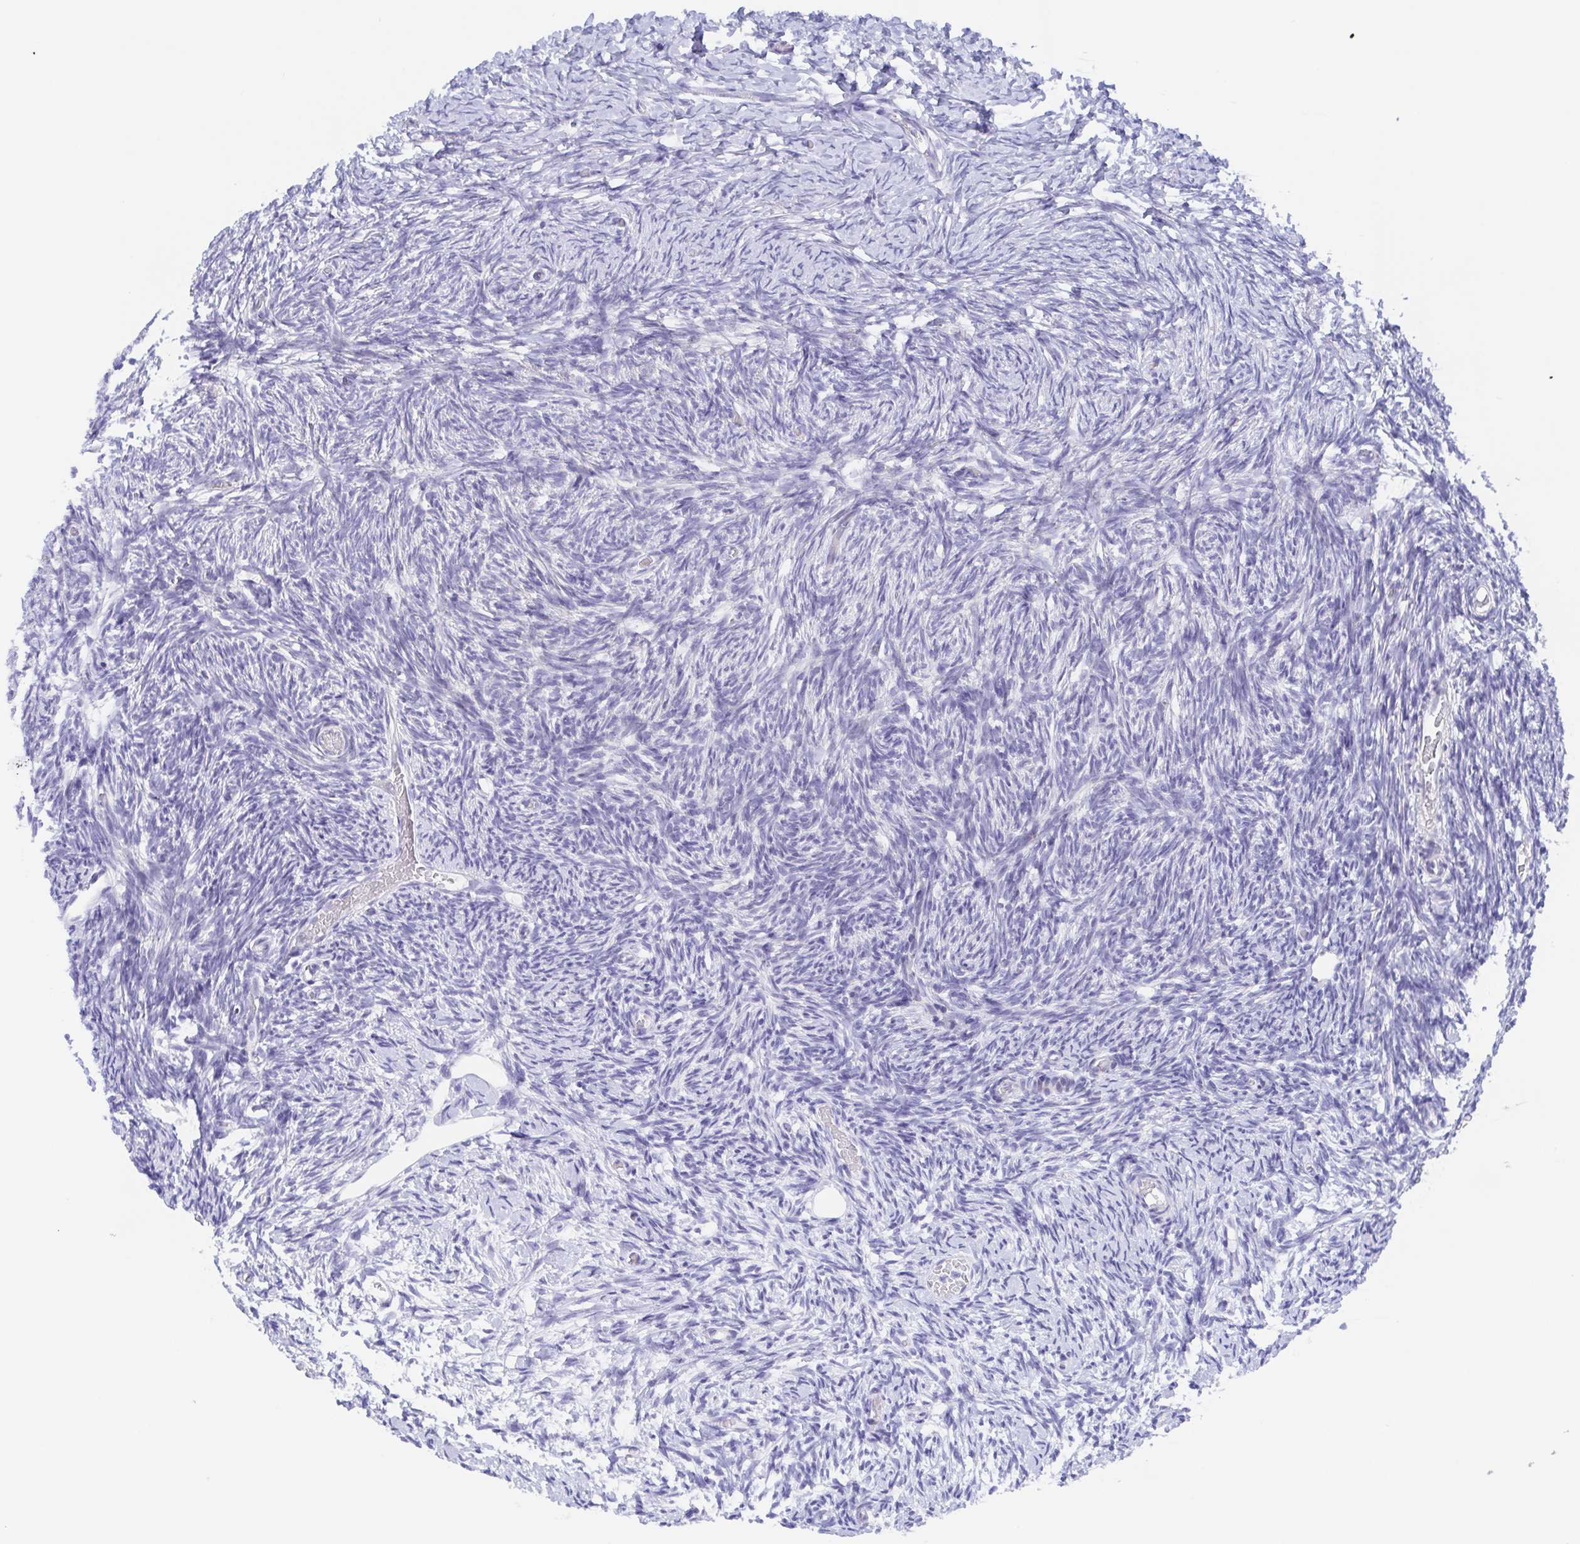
{"staining": {"intensity": "negative", "quantity": "none", "location": "none"}, "tissue": "ovary", "cell_type": "Follicle cells", "image_type": "normal", "snomed": [{"axis": "morphology", "description": "Normal tissue, NOS"}, {"axis": "topography", "description": "Ovary"}], "caption": "A photomicrograph of human ovary is negative for staining in follicle cells. Brightfield microscopy of IHC stained with DAB (brown) and hematoxylin (blue), captured at high magnification.", "gene": "MUCL3", "patient": {"sex": "female", "age": 39}}